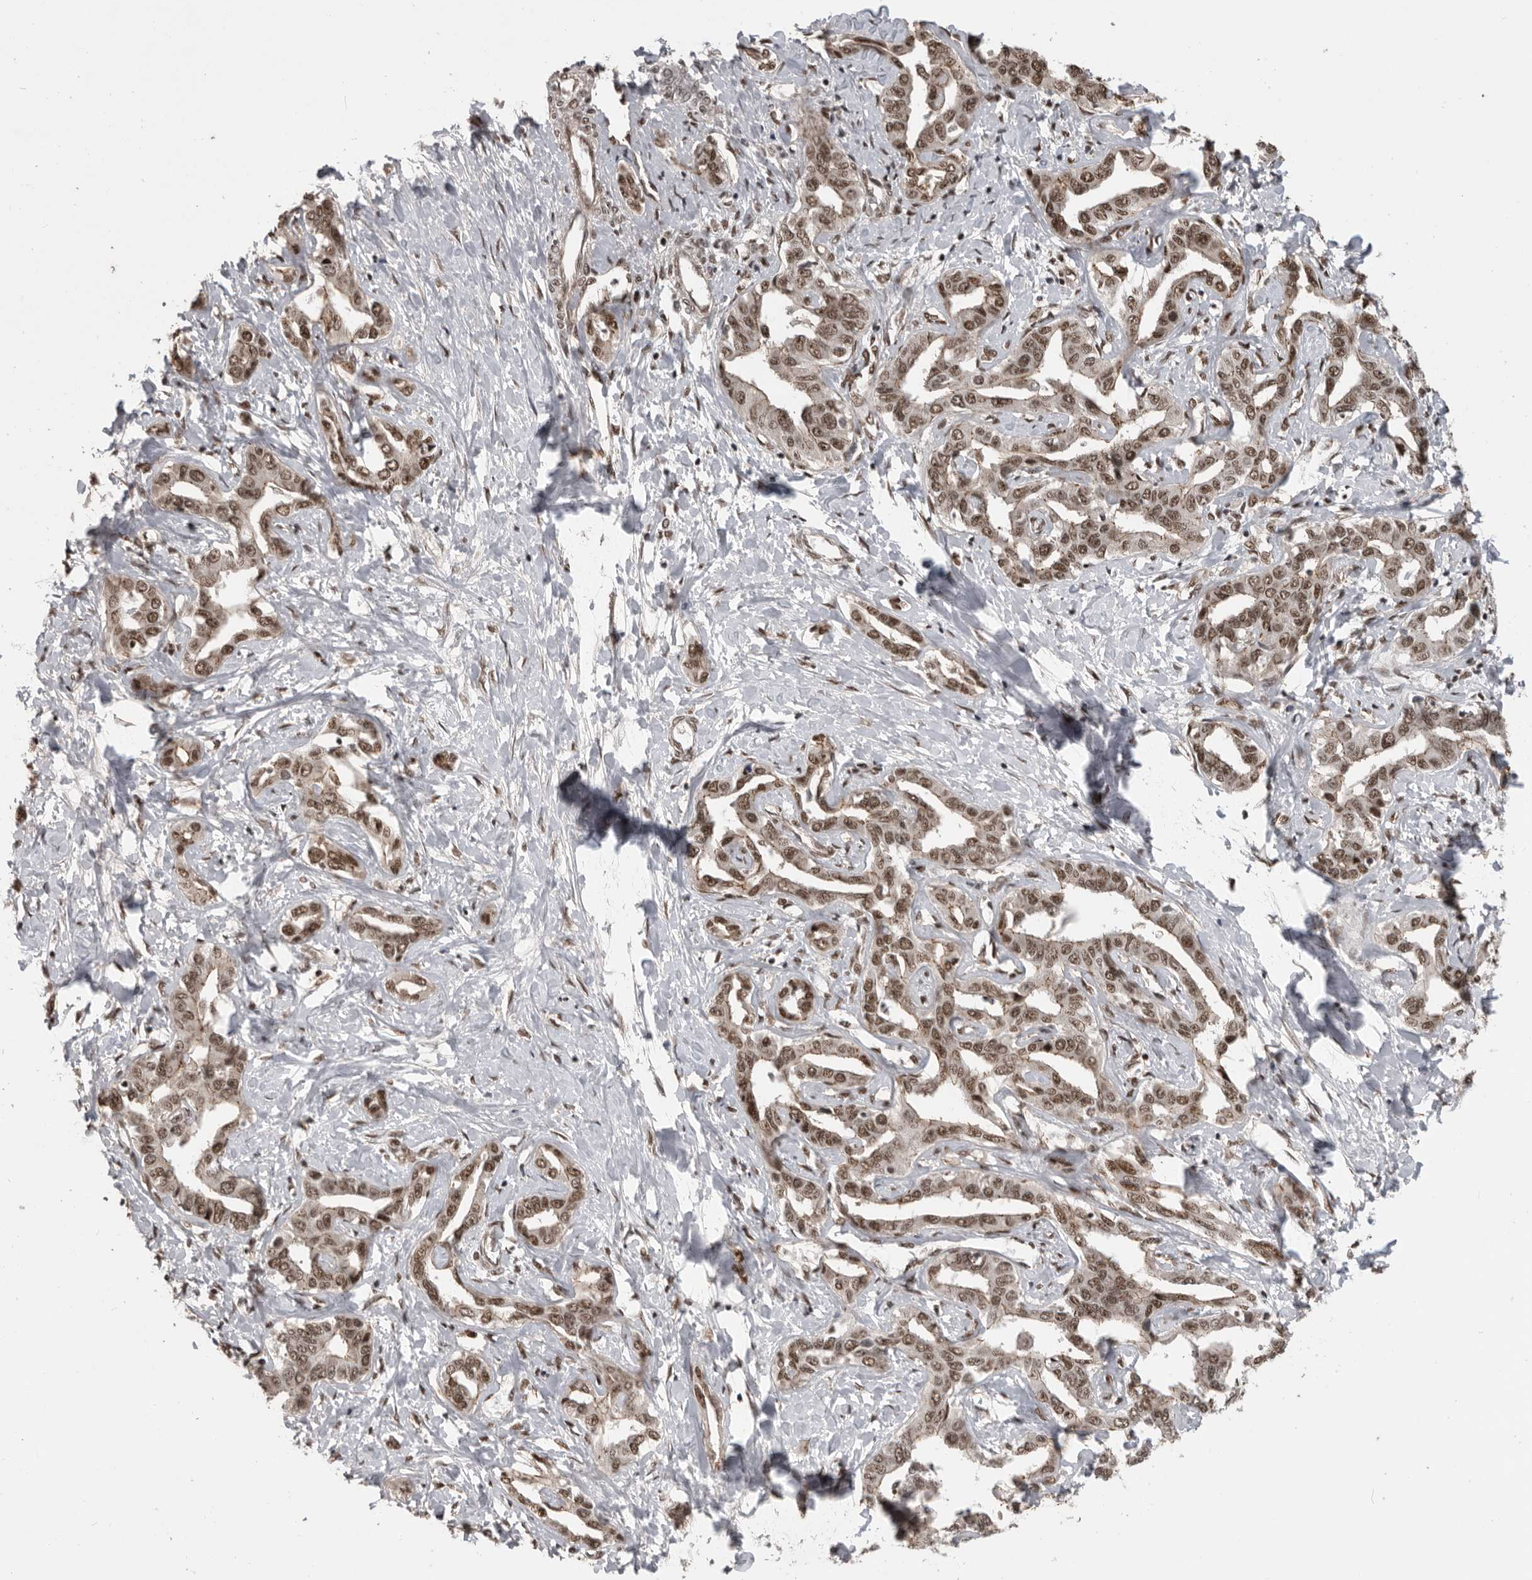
{"staining": {"intensity": "moderate", "quantity": ">75%", "location": "nuclear"}, "tissue": "liver cancer", "cell_type": "Tumor cells", "image_type": "cancer", "snomed": [{"axis": "morphology", "description": "Cholangiocarcinoma"}, {"axis": "topography", "description": "Liver"}], "caption": "This image reveals immunohistochemistry (IHC) staining of human liver cancer, with medium moderate nuclear expression in about >75% of tumor cells.", "gene": "CBLL1", "patient": {"sex": "male", "age": 59}}